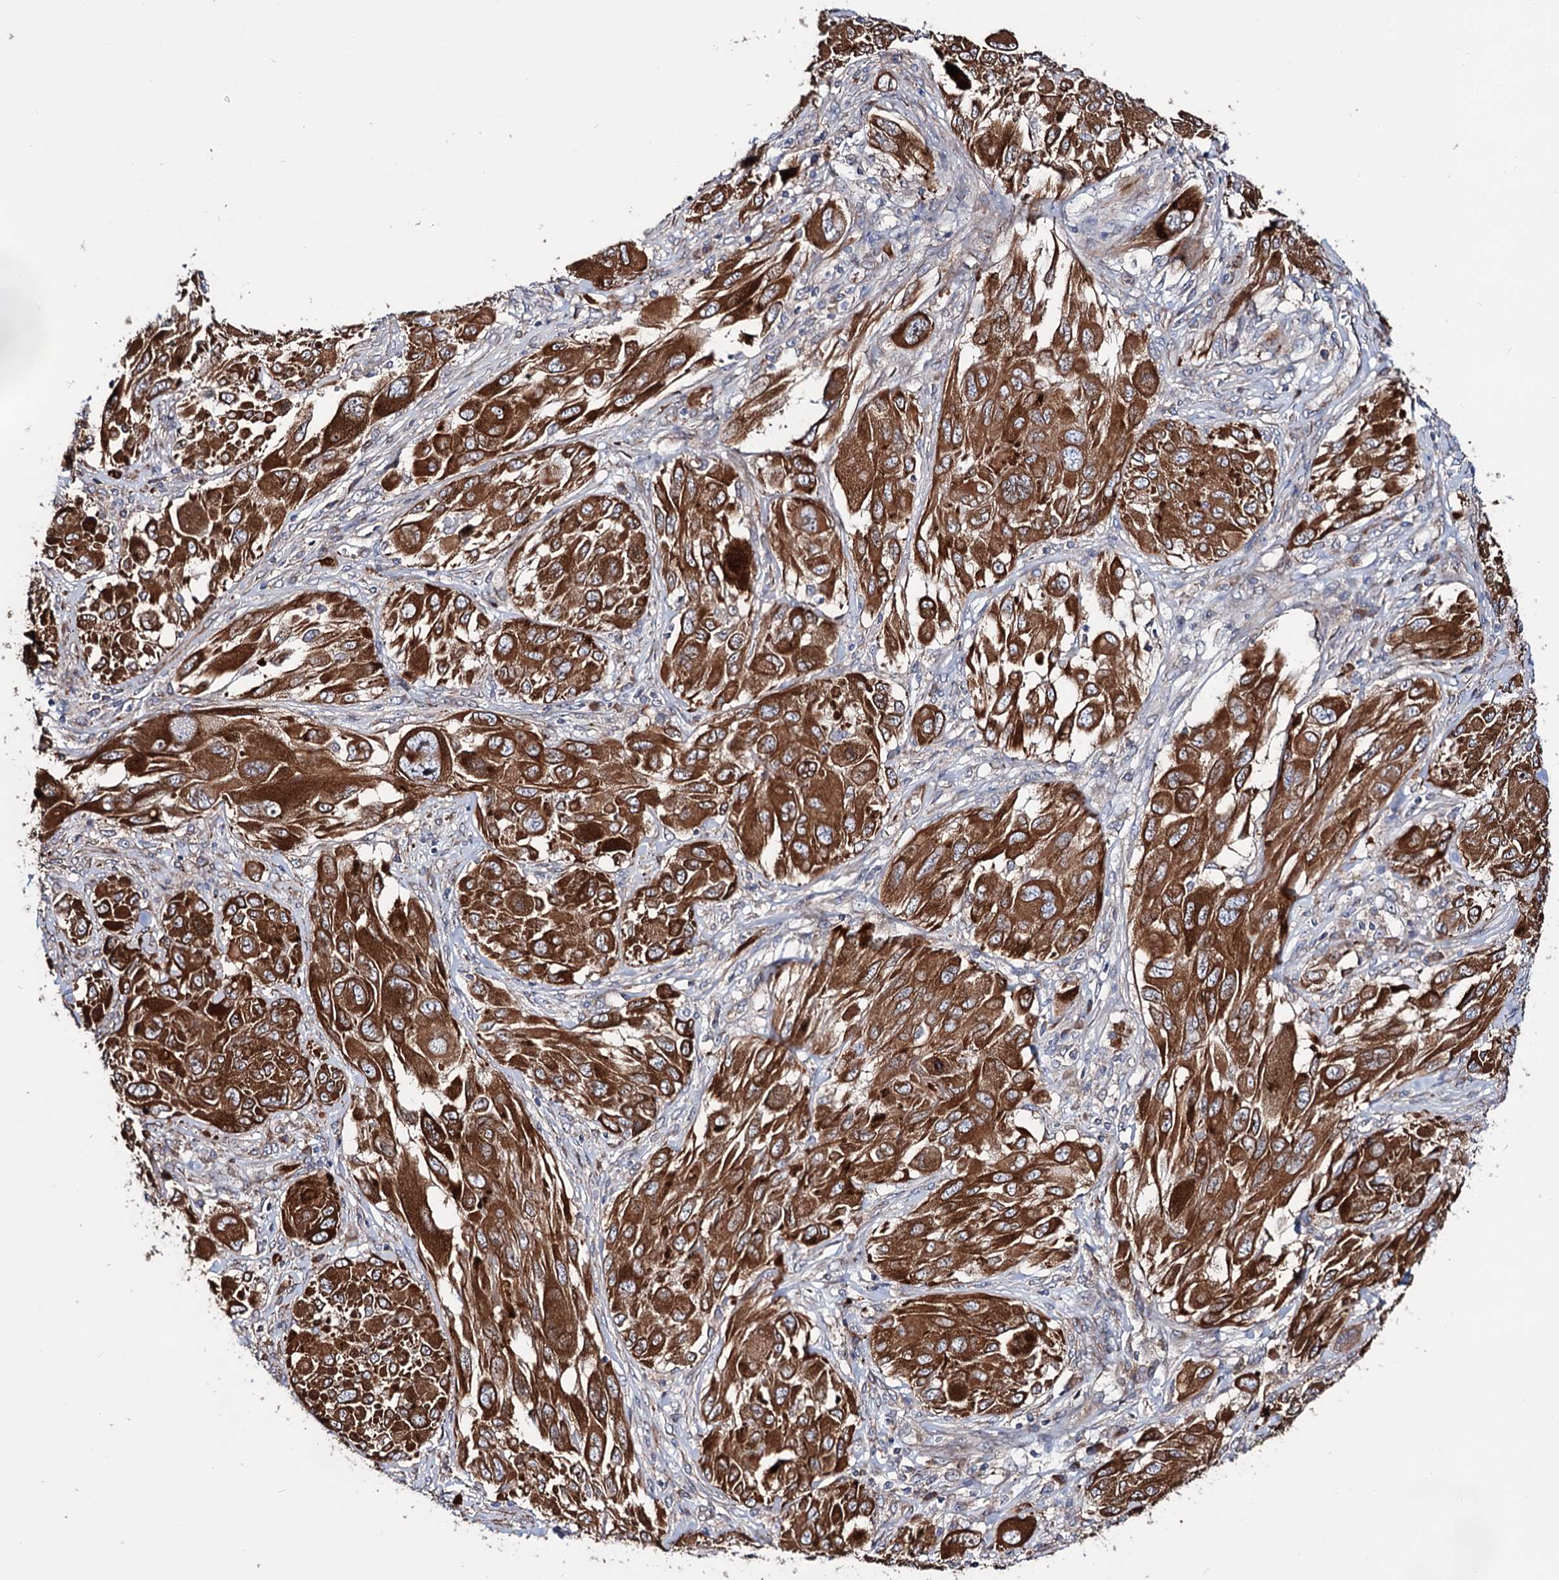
{"staining": {"intensity": "strong", "quantity": ">75%", "location": "cytoplasmic/membranous"}, "tissue": "melanoma", "cell_type": "Tumor cells", "image_type": "cancer", "snomed": [{"axis": "morphology", "description": "Malignant melanoma, NOS"}, {"axis": "topography", "description": "Skin"}], "caption": "Immunohistochemistry (IHC) (DAB) staining of human malignant melanoma demonstrates strong cytoplasmic/membranous protein expression in about >75% of tumor cells. Ihc stains the protein of interest in brown and the nuclei are stained blue.", "gene": "PTDSS2", "patient": {"sex": "female", "age": 91}}